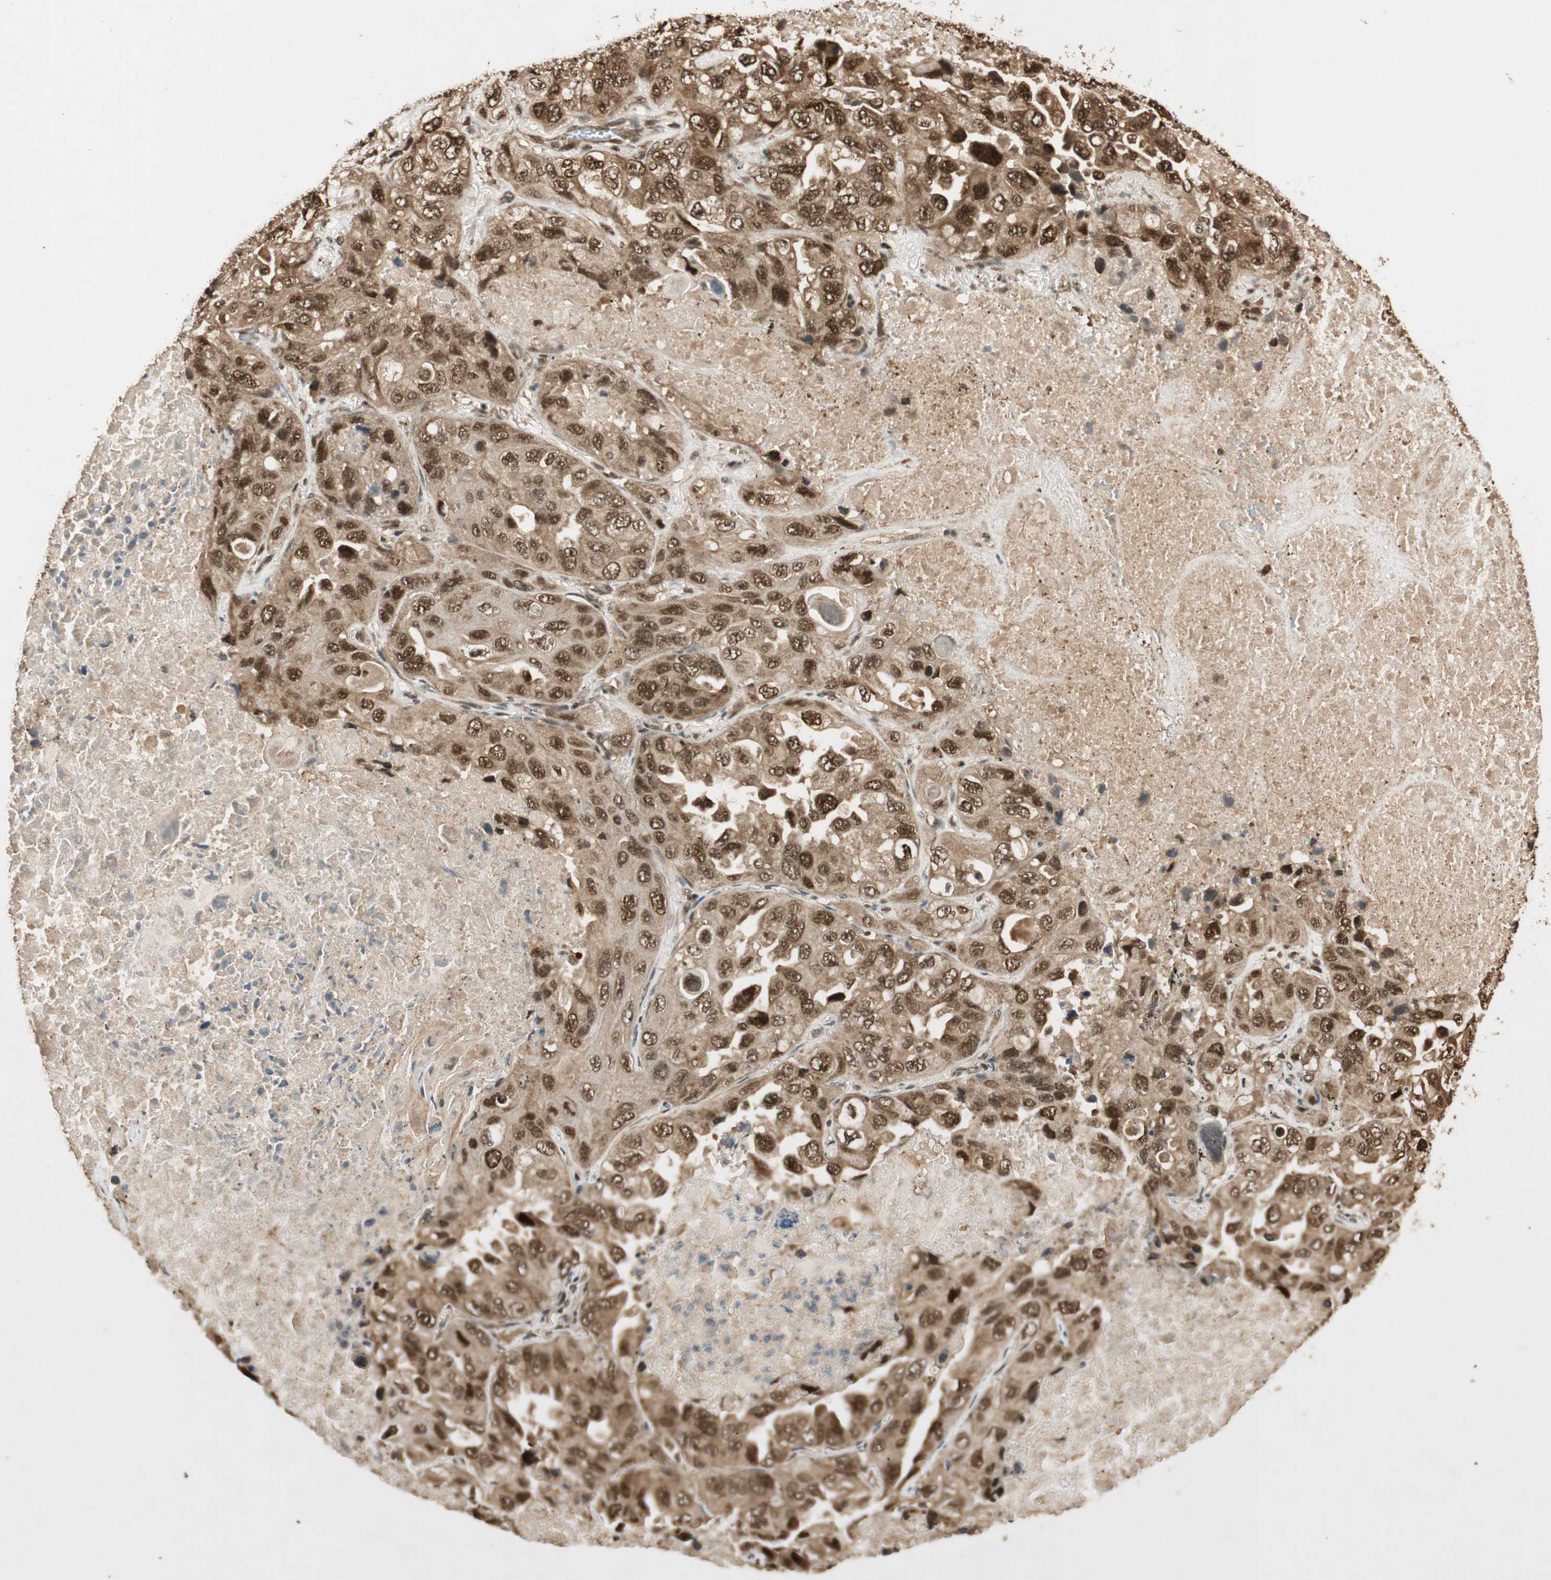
{"staining": {"intensity": "strong", "quantity": ">75%", "location": "cytoplasmic/membranous,nuclear"}, "tissue": "lung cancer", "cell_type": "Tumor cells", "image_type": "cancer", "snomed": [{"axis": "morphology", "description": "Squamous cell carcinoma, NOS"}, {"axis": "topography", "description": "Lung"}], "caption": "This is an image of immunohistochemistry staining of squamous cell carcinoma (lung), which shows strong positivity in the cytoplasmic/membranous and nuclear of tumor cells.", "gene": "RPA3", "patient": {"sex": "female", "age": 73}}